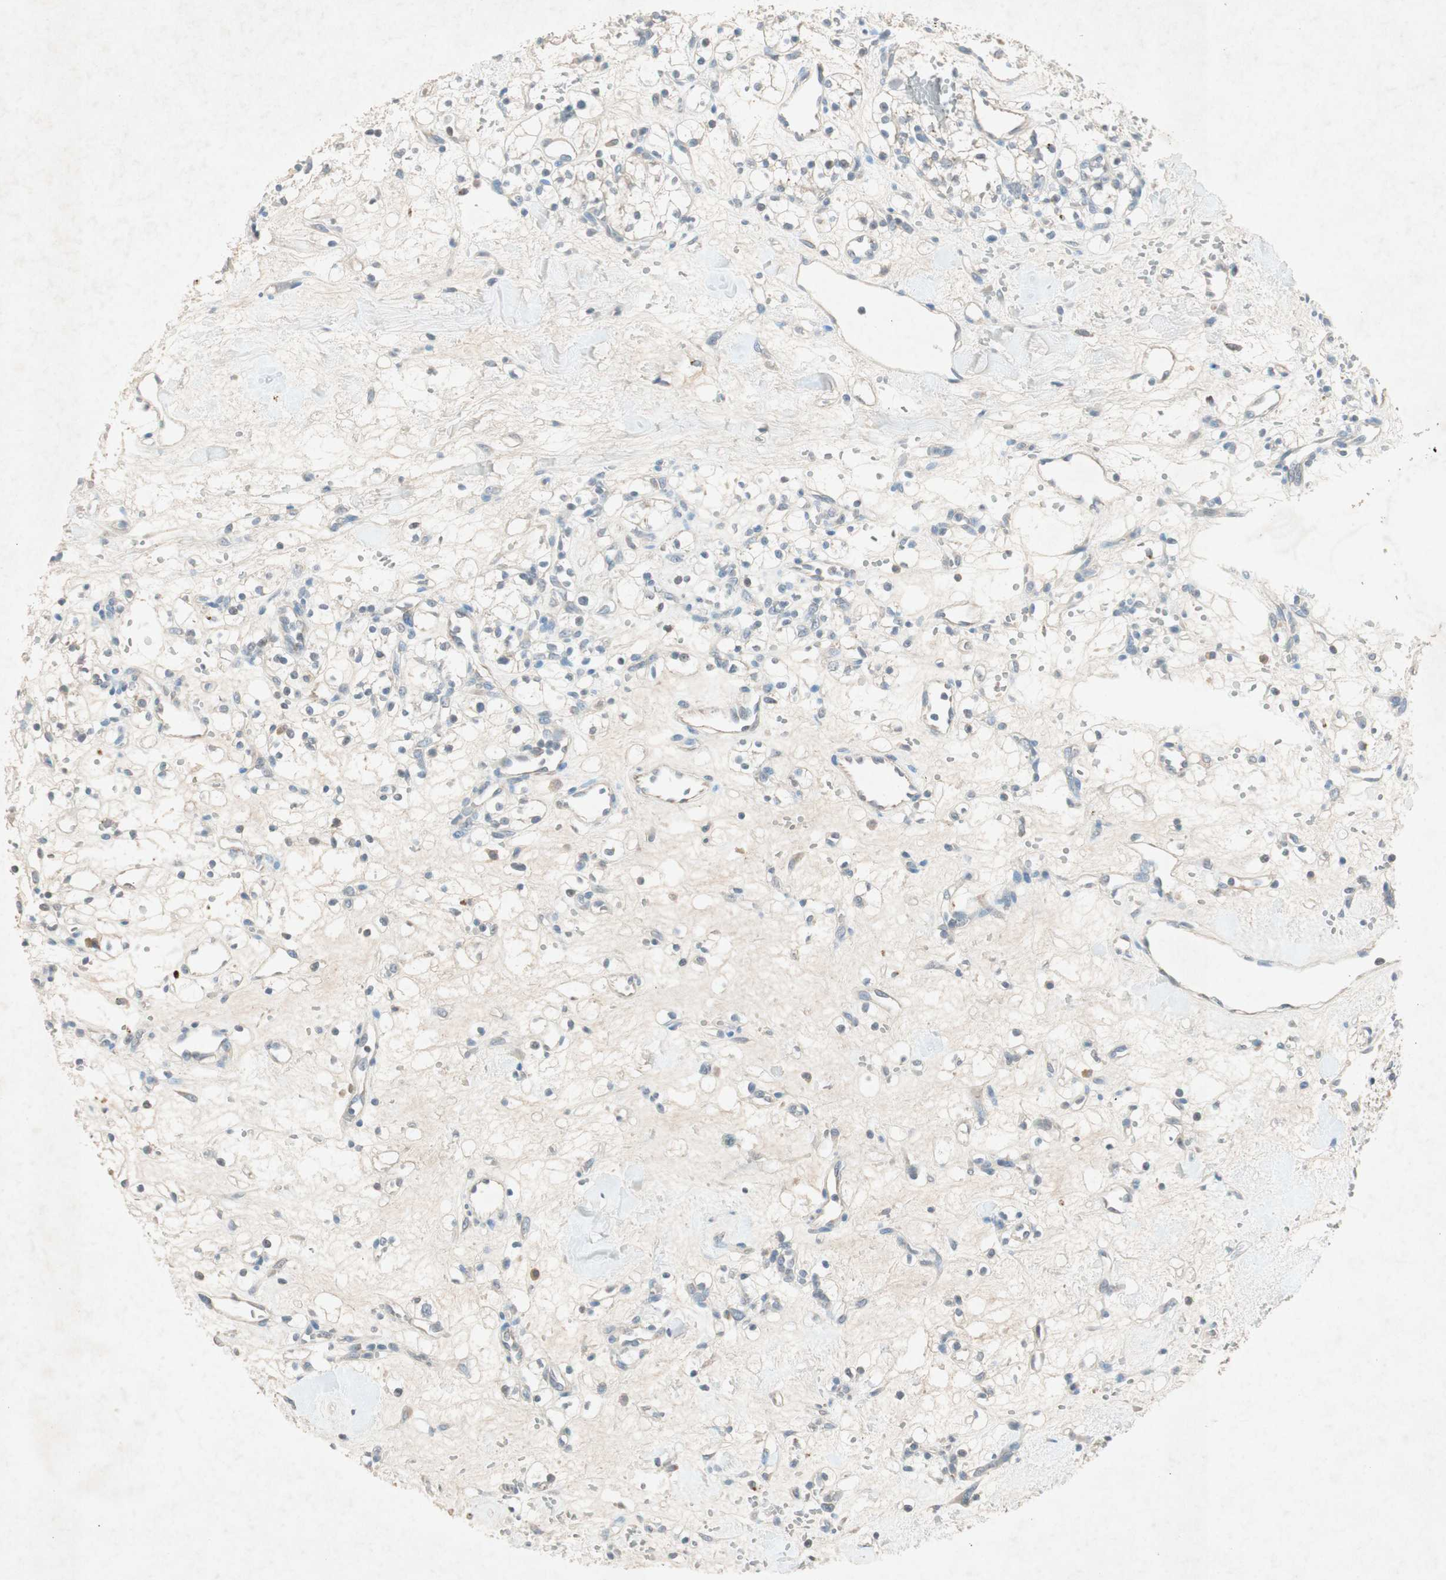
{"staining": {"intensity": "negative", "quantity": "none", "location": "none"}, "tissue": "renal cancer", "cell_type": "Tumor cells", "image_type": "cancer", "snomed": [{"axis": "morphology", "description": "Adenocarcinoma, NOS"}, {"axis": "topography", "description": "Kidney"}], "caption": "The photomicrograph demonstrates no significant staining in tumor cells of adenocarcinoma (renal).", "gene": "NKAIN1", "patient": {"sex": "female", "age": 60}}